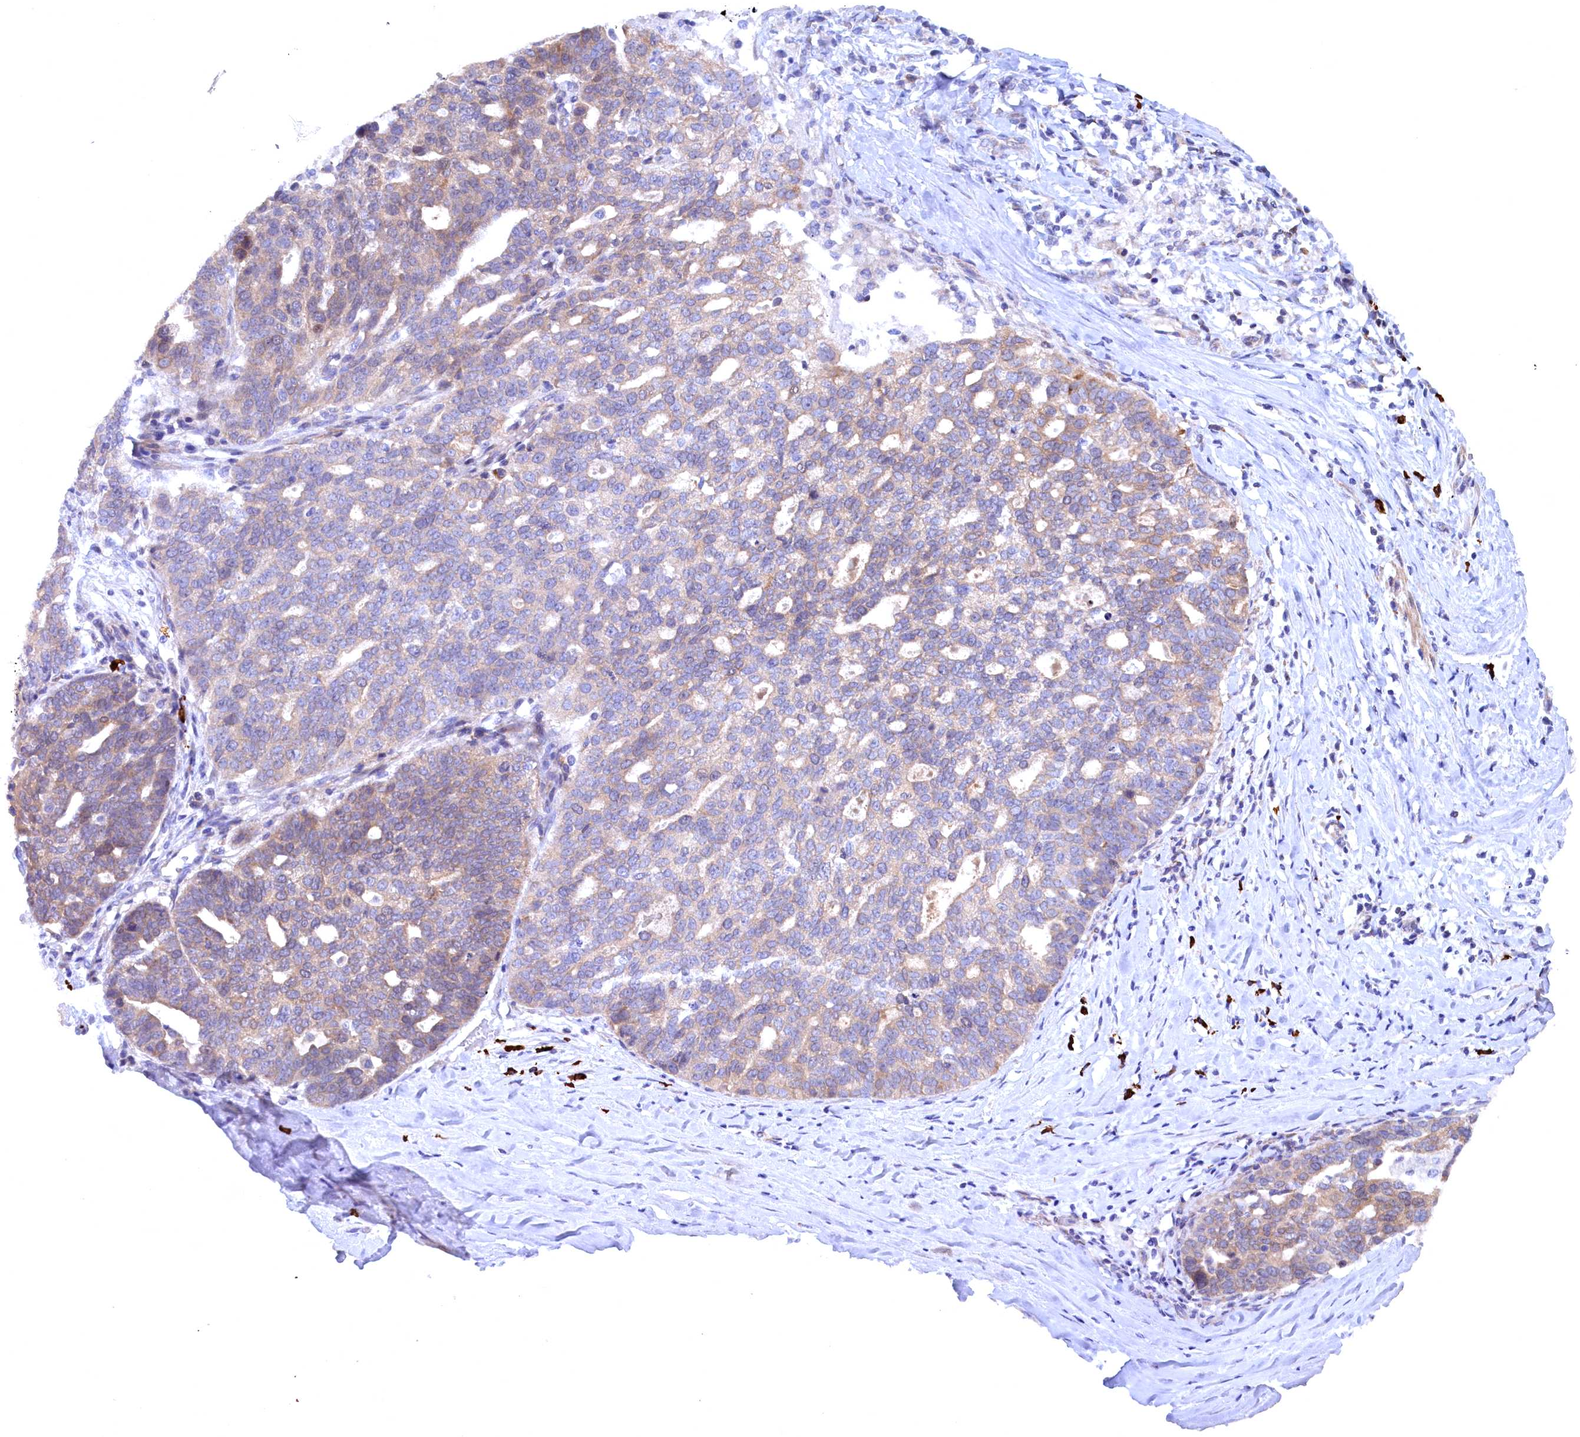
{"staining": {"intensity": "weak", "quantity": "25%-75%", "location": "cytoplasmic/membranous"}, "tissue": "ovarian cancer", "cell_type": "Tumor cells", "image_type": "cancer", "snomed": [{"axis": "morphology", "description": "Cystadenocarcinoma, serous, NOS"}, {"axis": "topography", "description": "Ovary"}], "caption": "Brown immunohistochemical staining in human serous cystadenocarcinoma (ovarian) displays weak cytoplasmic/membranous positivity in about 25%-75% of tumor cells.", "gene": "JPT2", "patient": {"sex": "female", "age": 59}}